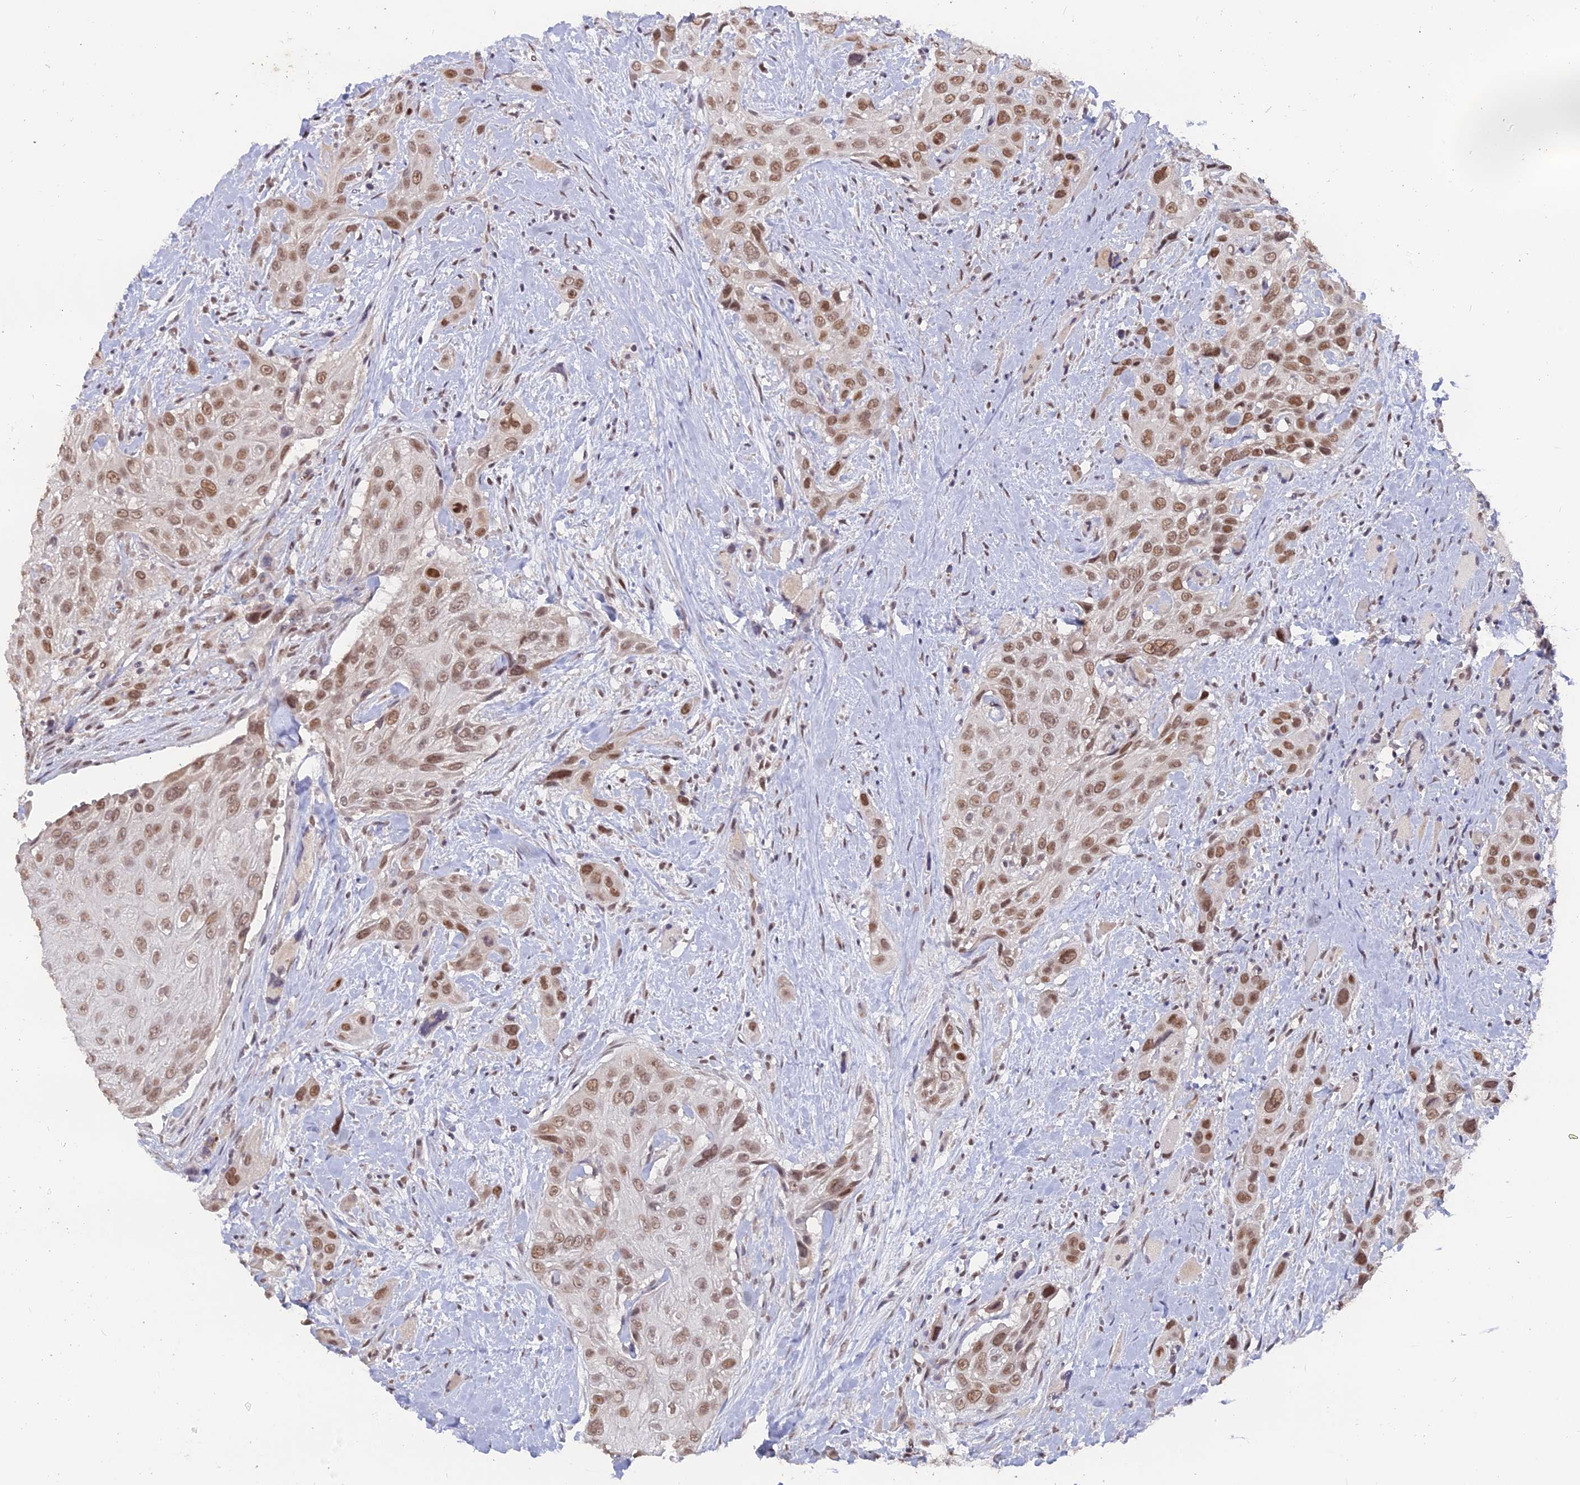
{"staining": {"intensity": "moderate", "quantity": ">75%", "location": "nuclear"}, "tissue": "head and neck cancer", "cell_type": "Tumor cells", "image_type": "cancer", "snomed": [{"axis": "morphology", "description": "Squamous cell carcinoma, NOS"}, {"axis": "topography", "description": "Head-Neck"}], "caption": "Head and neck cancer was stained to show a protein in brown. There is medium levels of moderate nuclear staining in about >75% of tumor cells. Immunohistochemistry stains the protein in brown and the nuclei are stained blue.", "gene": "NR1H3", "patient": {"sex": "male", "age": 81}}